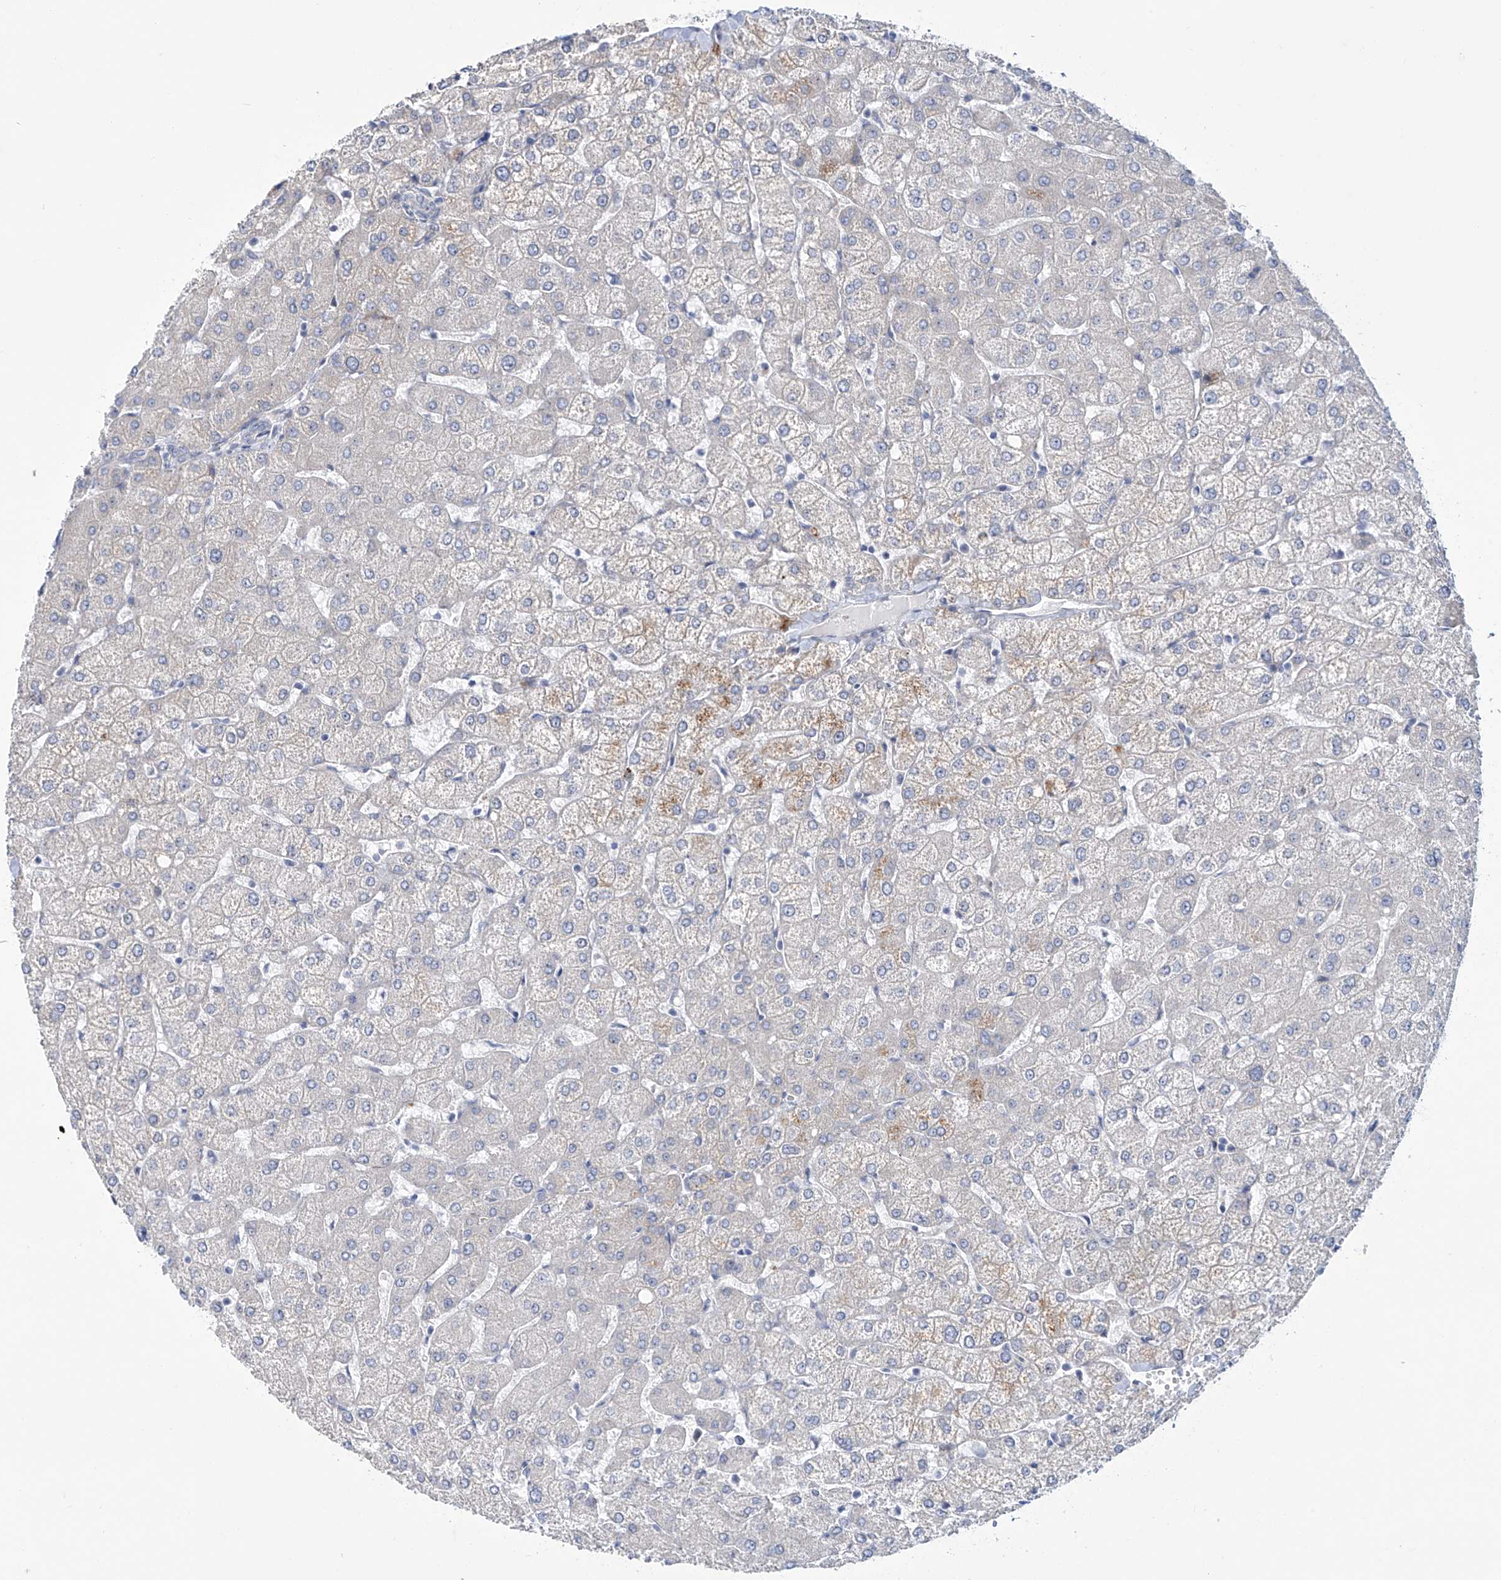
{"staining": {"intensity": "negative", "quantity": "none", "location": "none"}, "tissue": "liver", "cell_type": "Cholangiocytes", "image_type": "normal", "snomed": [{"axis": "morphology", "description": "Normal tissue, NOS"}, {"axis": "topography", "description": "Liver"}], "caption": "The image demonstrates no significant staining in cholangiocytes of liver.", "gene": "TRIM60", "patient": {"sex": "female", "age": 54}}